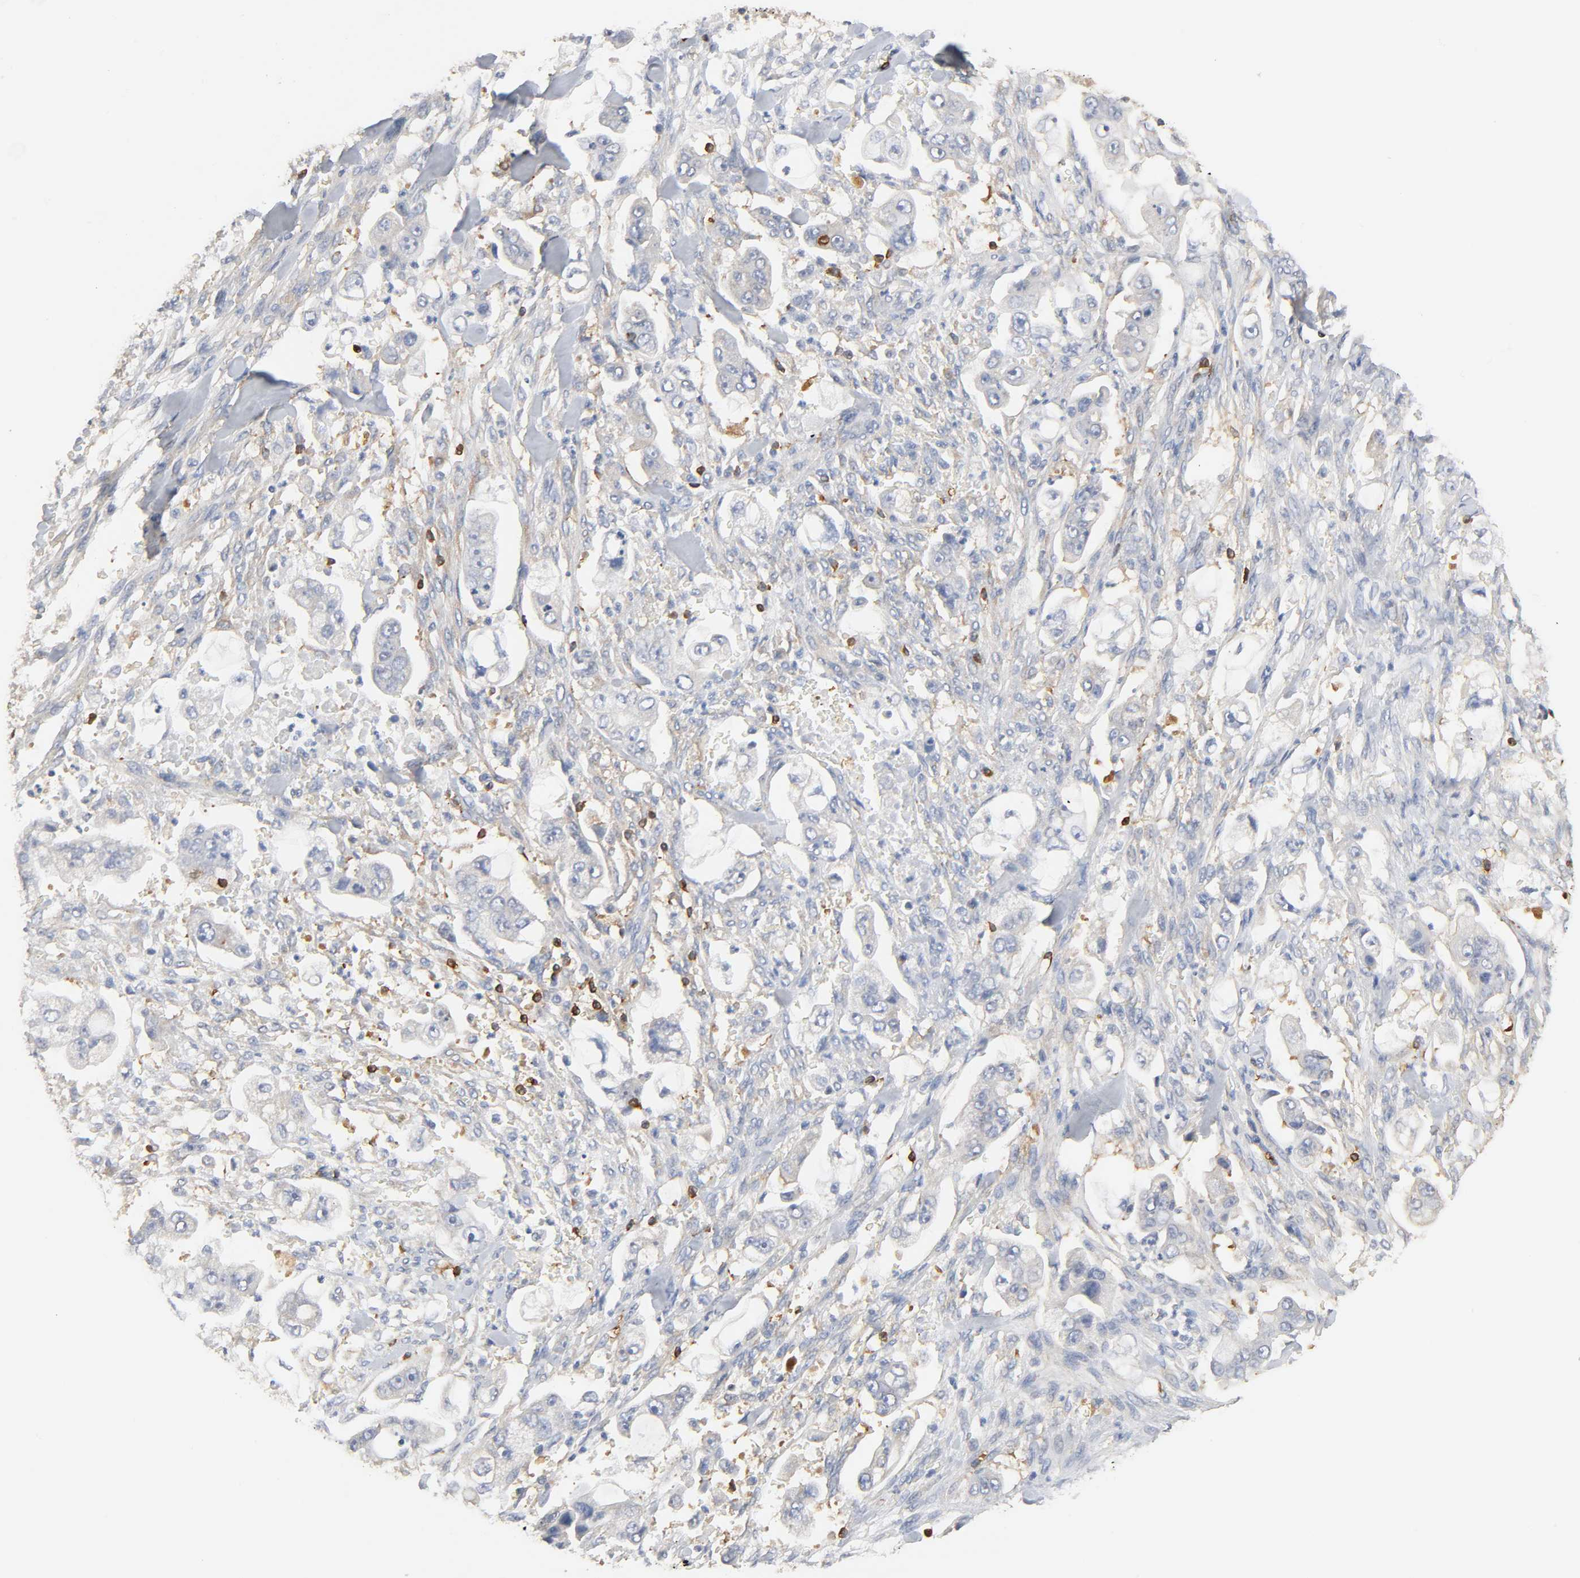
{"staining": {"intensity": "weak", "quantity": "<25%", "location": "cytoplasmic/membranous"}, "tissue": "stomach cancer", "cell_type": "Tumor cells", "image_type": "cancer", "snomed": [{"axis": "morphology", "description": "Adenocarcinoma, NOS"}, {"axis": "topography", "description": "Stomach"}], "caption": "Immunohistochemistry histopathology image of human stomach cancer (adenocarcinoma) stained for a protein (brown), which displays no staining in tumor cells. (Brightfield microscopy of DAB immunohistochemistry at high magnification).", "gene": "BIN1", "patient": {"sex": "male", "age": 62}}